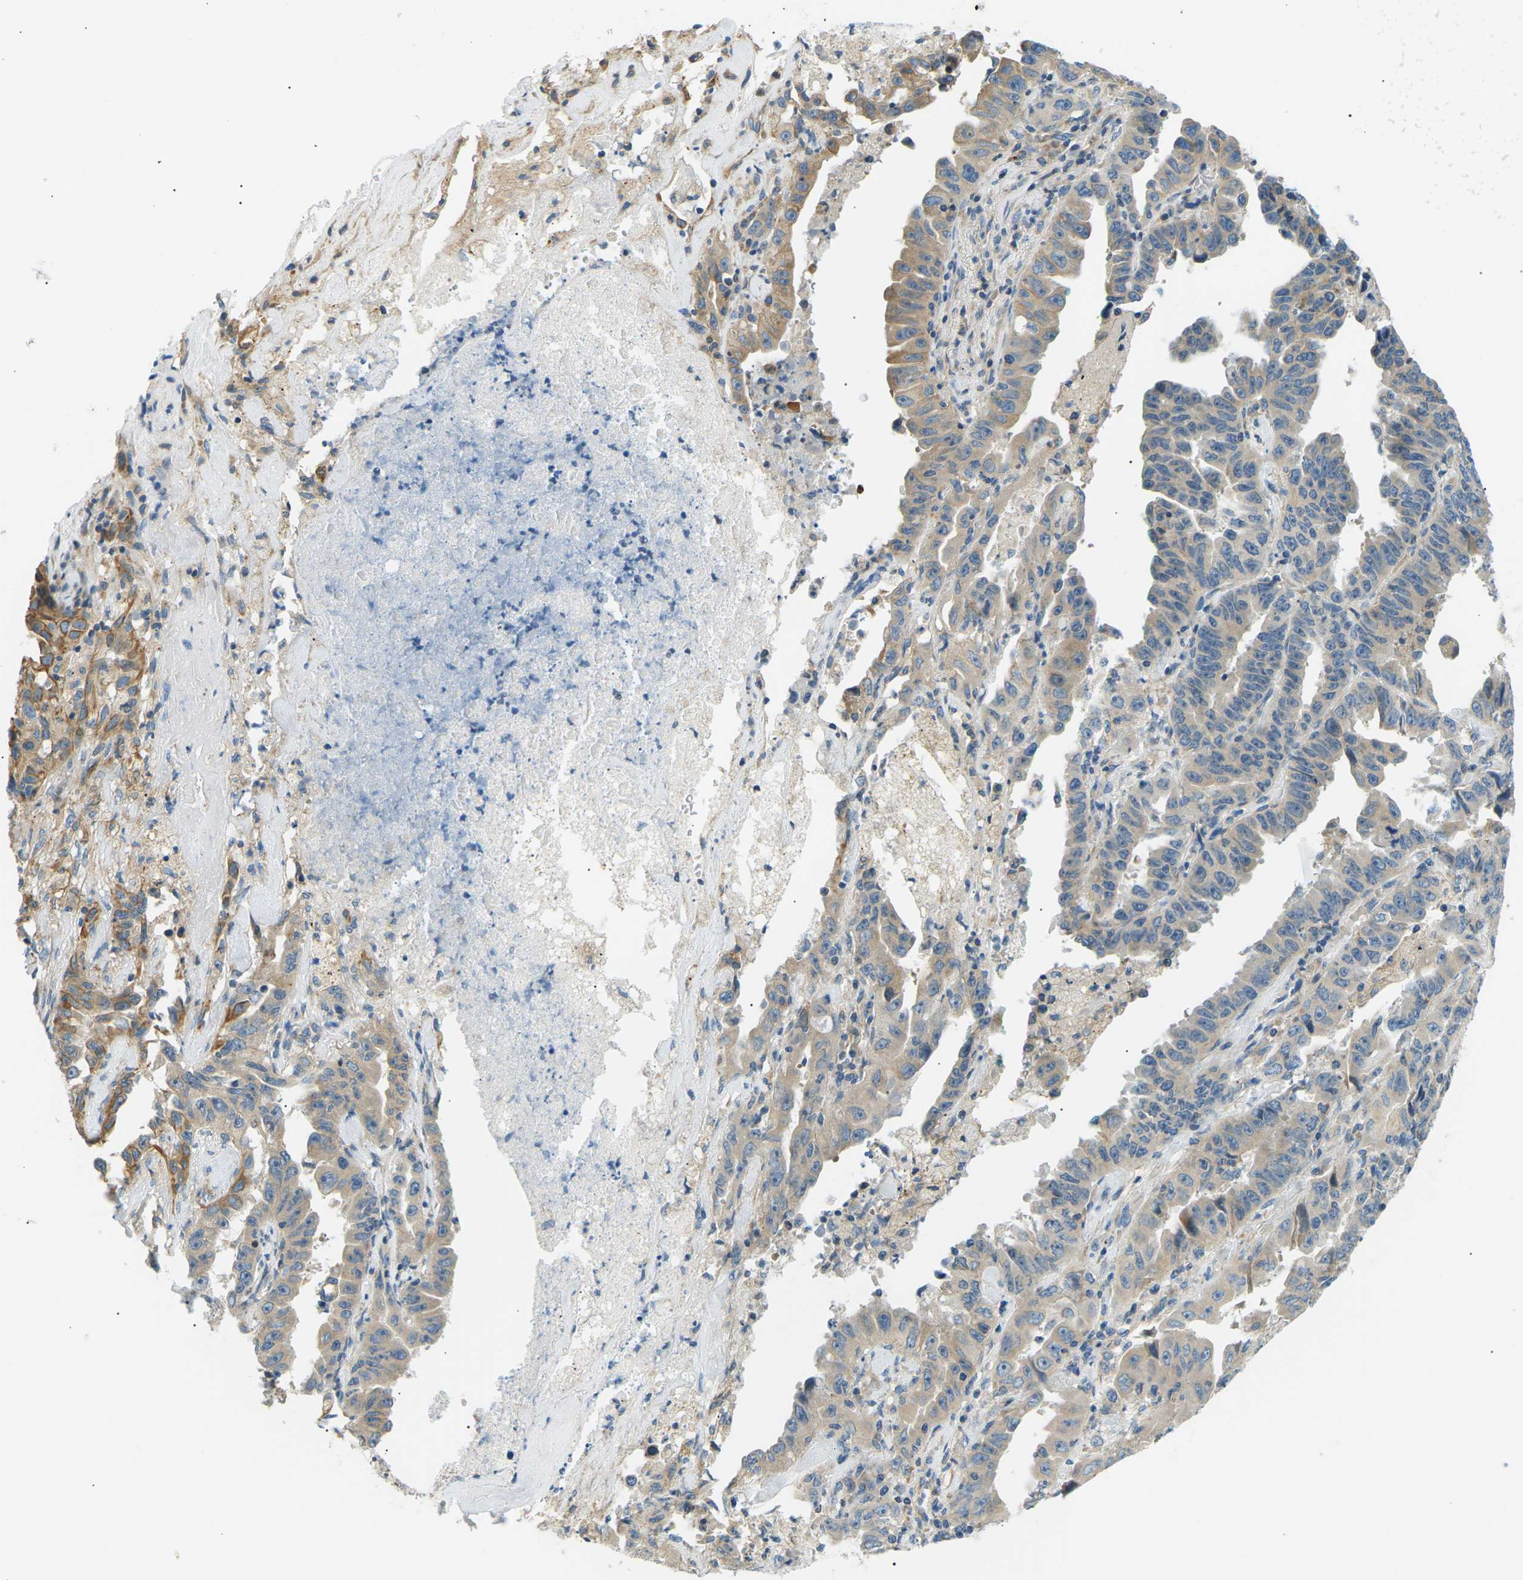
{"staining": {"intensity": "moderate", "quantity": "25%-75%", "location": "cytoplasmic/membranous"}, "tissue": "lung cancer", "cell_type": "Tumor cells", "image_type": "cancer", "snomed": [{"axis": "morphology", "description": "Adenocarcinoma, NOS"}, {"axis": "topography", "description": "Lung"}], "caption": "The image demonstrates a brown stain indicating the presence of a protein in the cytoplasmic/membranous of tumor cells in adenocarcinoma (lung).", "gene": "TBC1D8", "patient": {"sex": "female", "age": 51}}